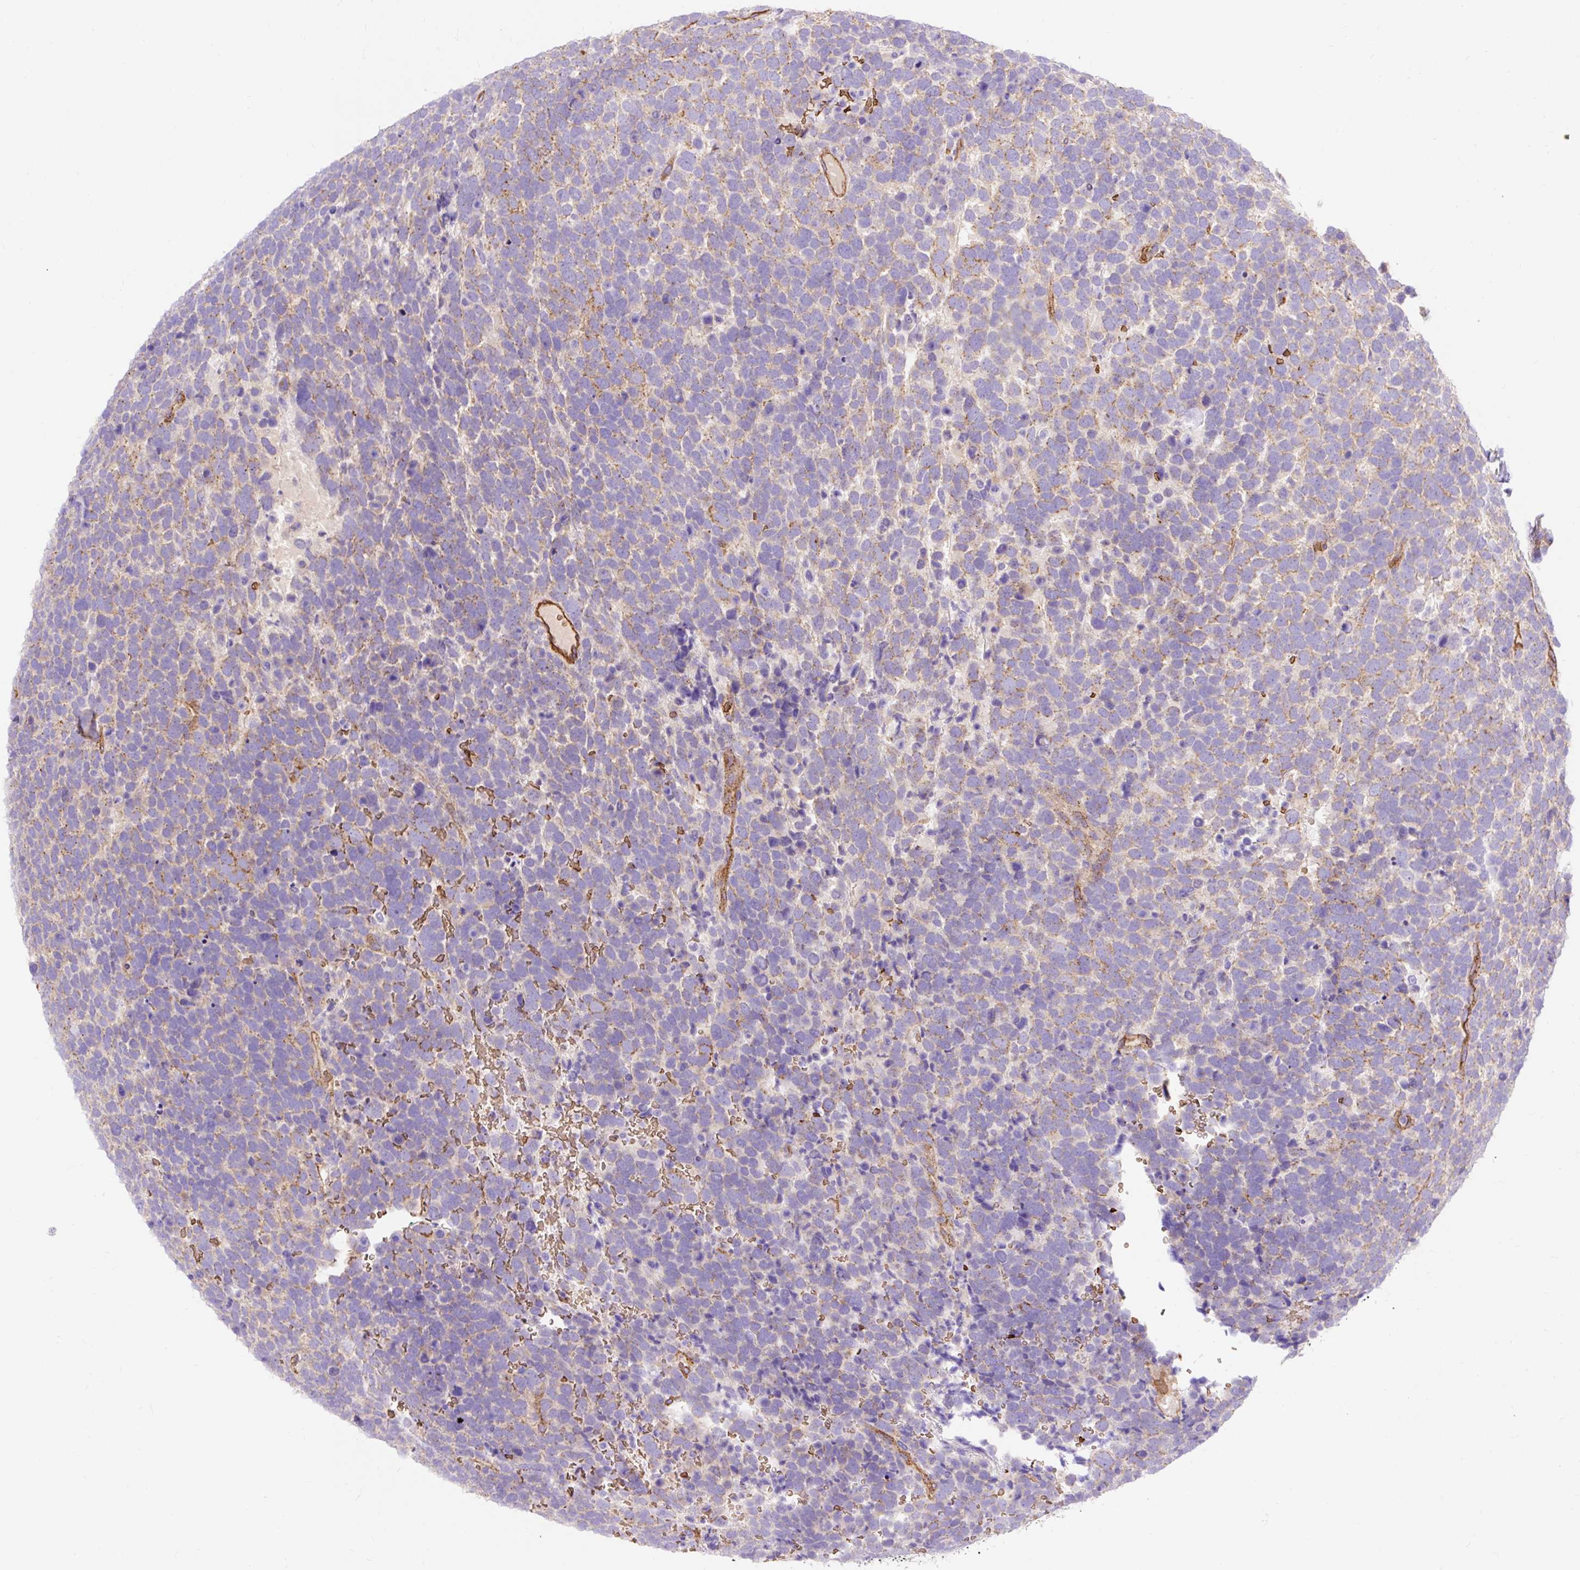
{"staining": {"intensity": "moderate", "quantity": "25%-75%", "location": "cytoplasmic/membranous"}, "tissue": "urothelial cancer", "cell_type": "Tumor cells", "image_type": "cancer", "snomed": [{"axis": "morphology", "description": "Urothelial carcinoma, High grade"}, {"axis": "topography", "description": "Urinary bladder"}], "caption": "Urothelial carcinoma (high-grade) was stained to show a protein in brown. There is medium levels of moderate cytoplasmic/membranous expression in approximately 25%-75% of tumor cells. Using DAB (brown) and hematoxylin (blue) stains, captured at high magnification using brightfield microscopy.", "gene": "HIP1R", "patient": {"sex": "female", "age": 82}}